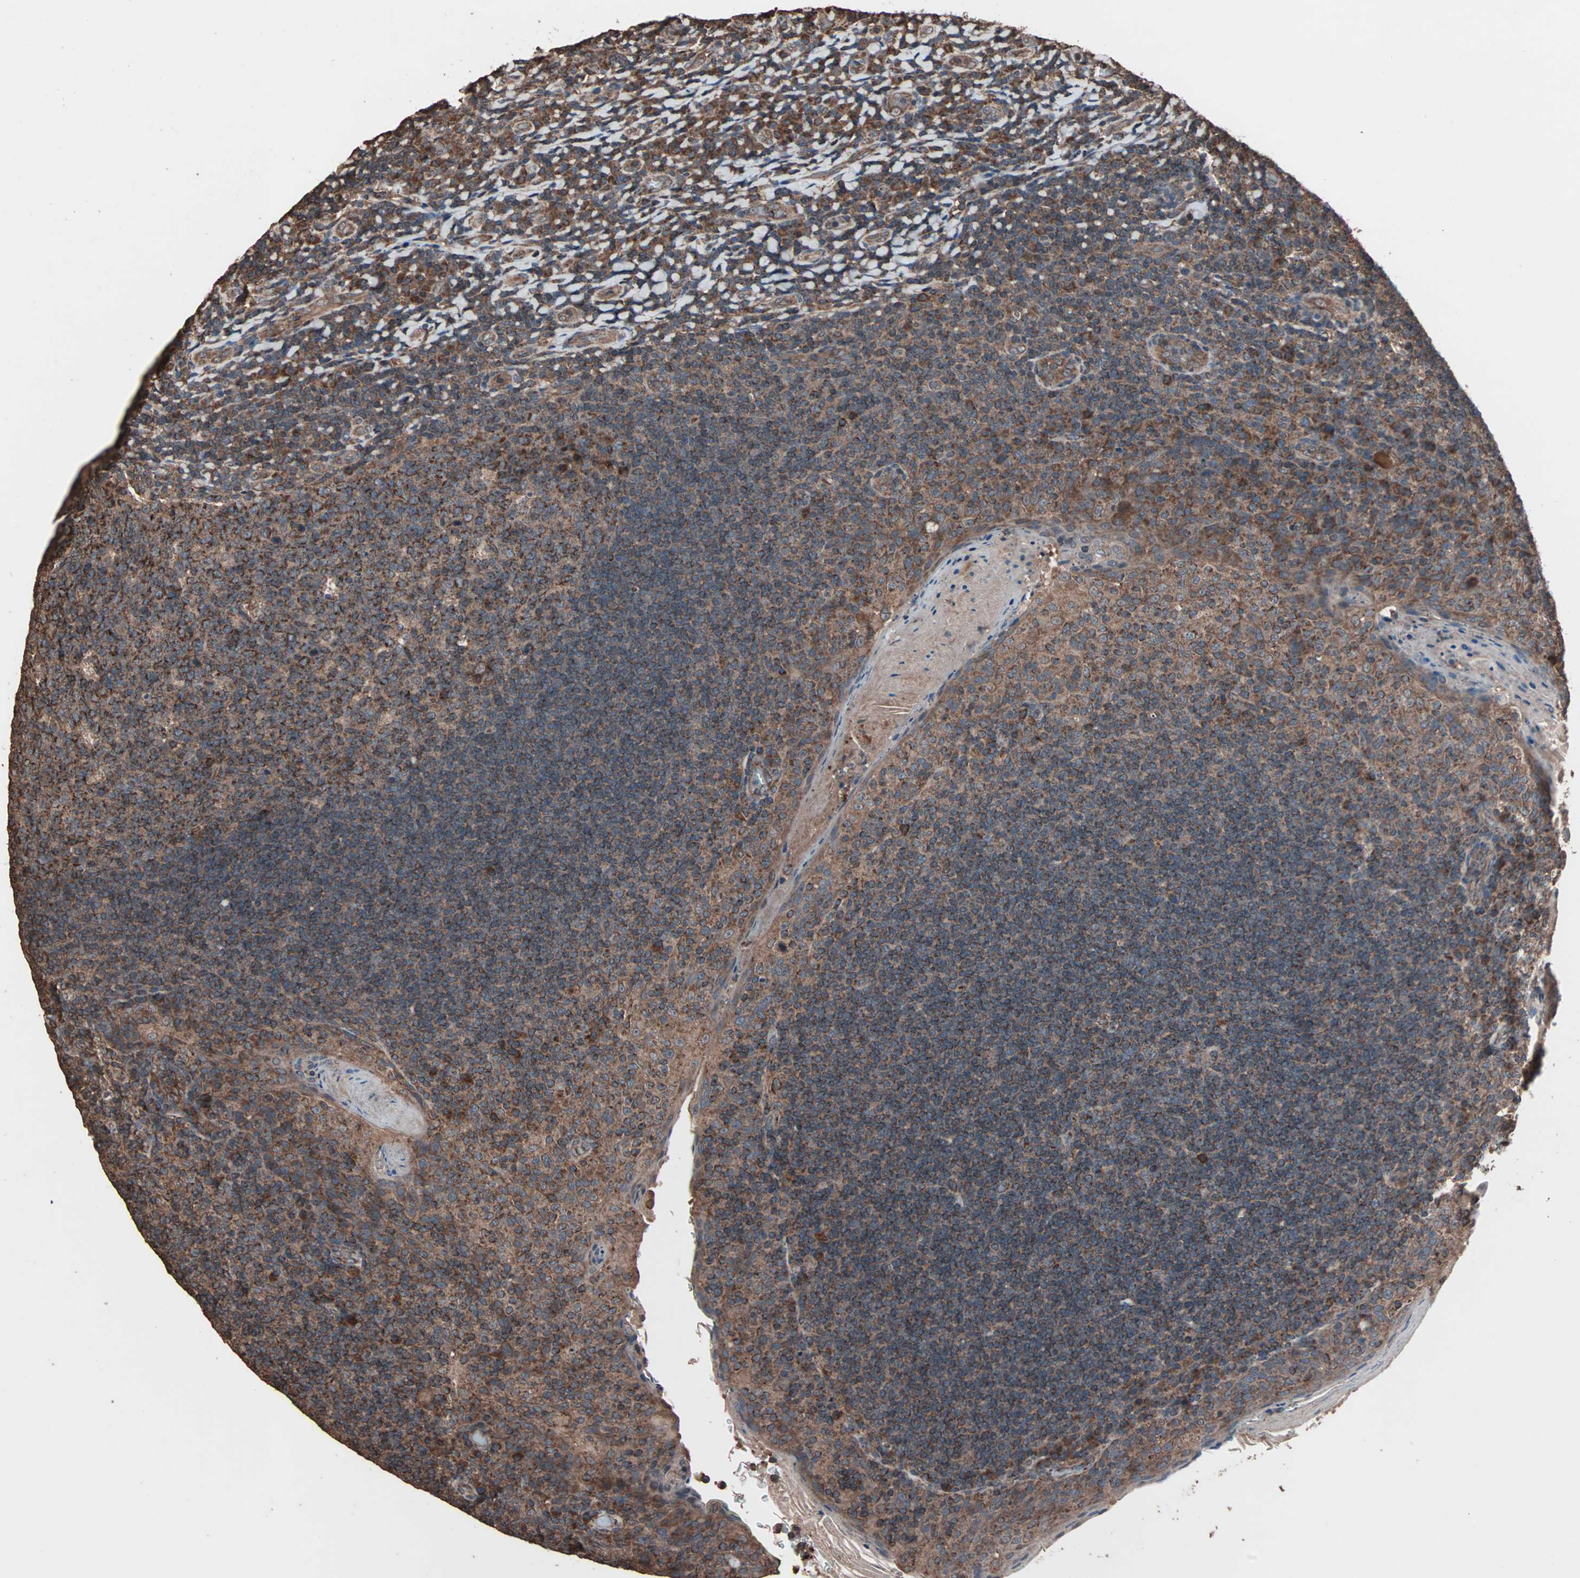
{"staining": {"intensity": "strong", "quantity": ">75%", "location": "cytoplasmic/membranous"}, "tissue": "tonsil", "cell_type": "Germinal center cells", "image_type": "normal", "snomed": [{"axis": "morphology", "description": "Normal tissue, NOS"}, {"axis": "topography", "description": "Tonsil"}], "caption": "A high amount of strong cytoplasmic/membranous expression is appreciated in about >75% of germinal center cells in benign tonsil. (DAB (3,3'-diaminobenzidine) = brown stain, brightfield microscopy at high magnification).", "gene": "MRPL2", "patient": {"sex": "male", "age": 17}}